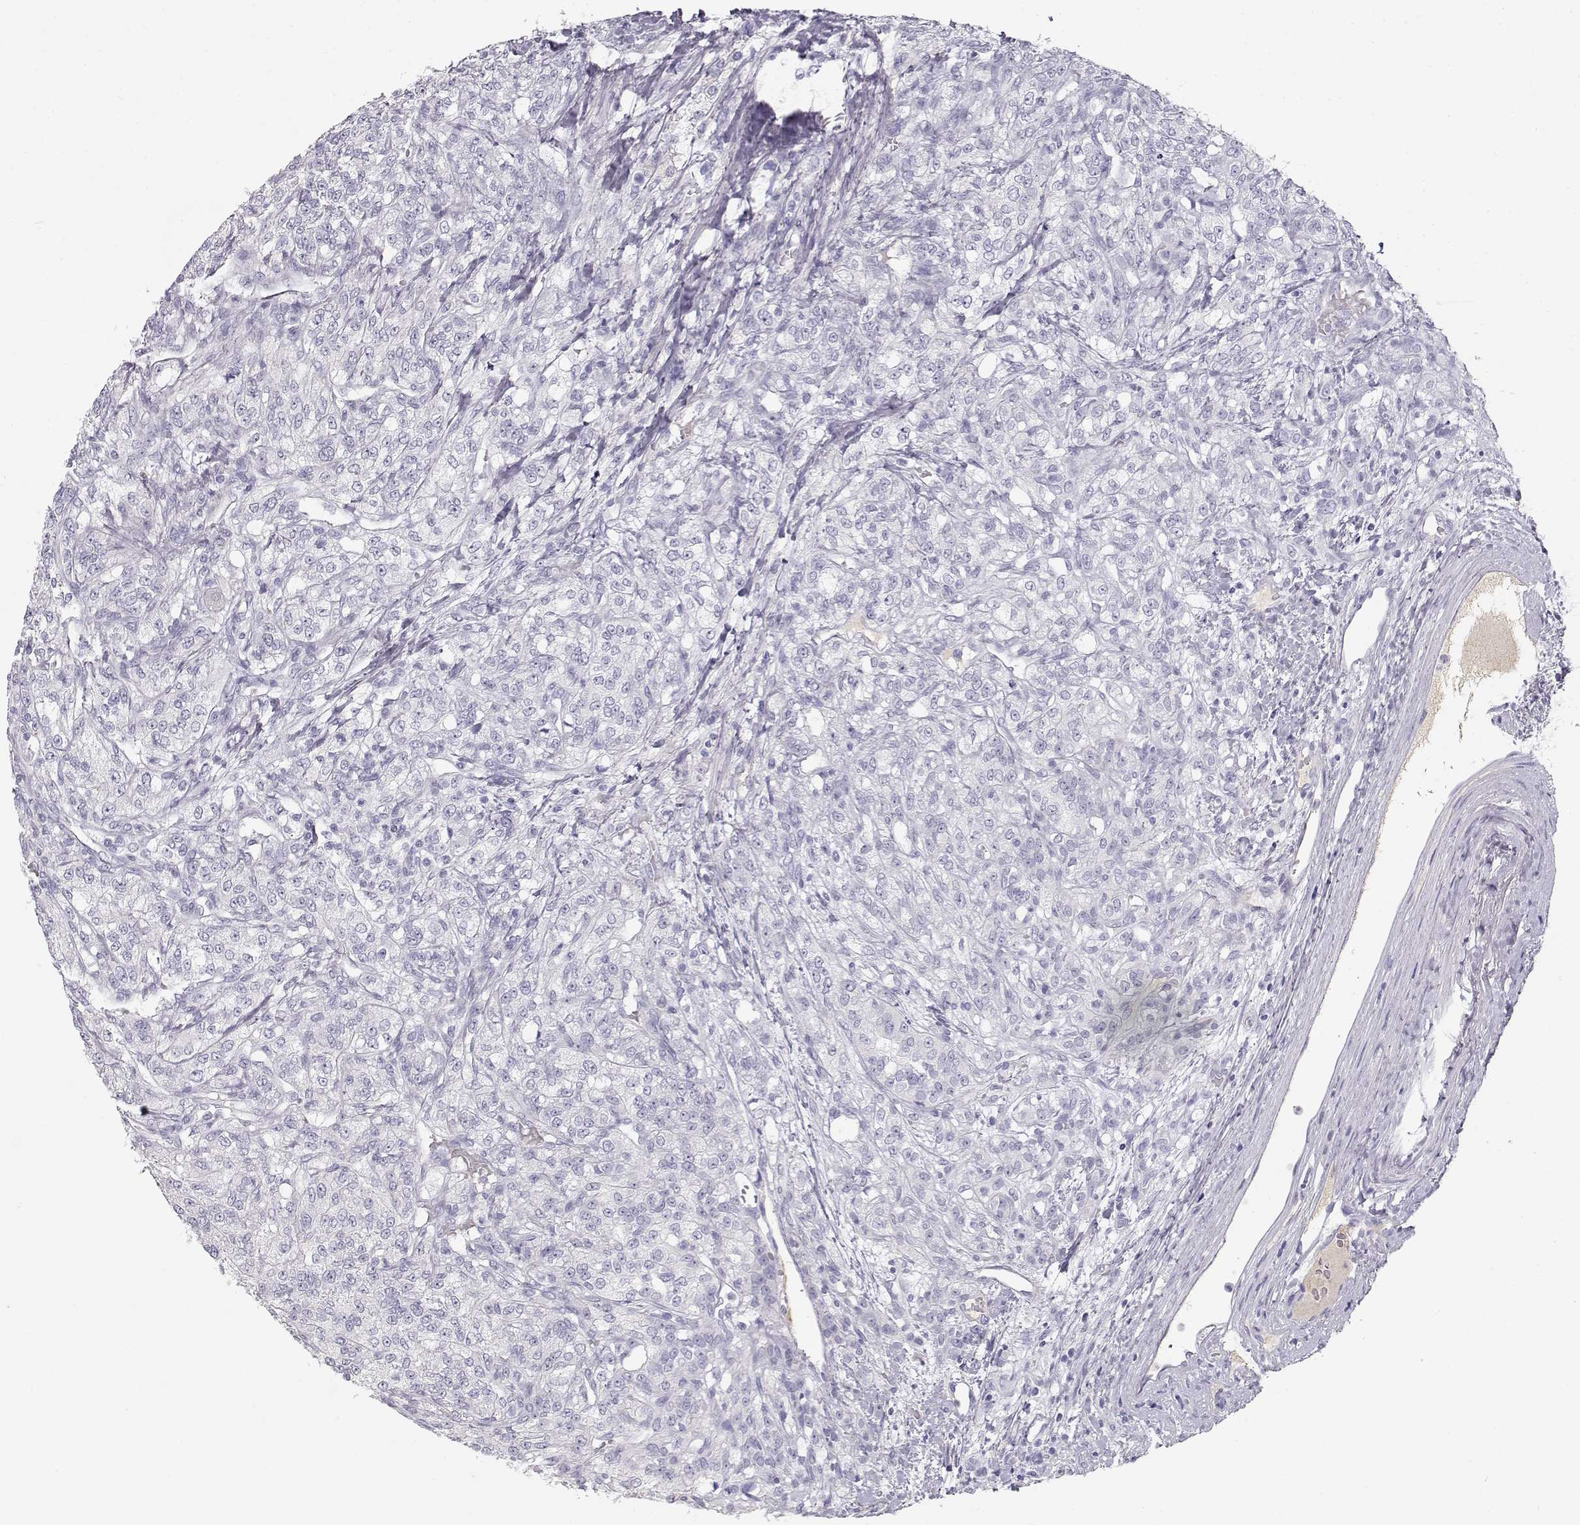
{"staining": {"intensity": "negative", "quantity": "none", "location": "none"}, "tissue": "renal cancer", "cell_type": "Tumor cells", "image_type": "cancer", "snomed": [{"axis": "morphology", "description": "Adenocarcinoma, NOS"}, {"axis": "topography", "description": "Kidney"}], "caption": "A micrograph of human renal adenocarcinoma is negative for staining in tumor cells. (Immunohistochemistry (ihc), brightfield microscopy, high magnification).", "gene": "SLCO6A1", "patient": {"sex": "female", "age": 63}}